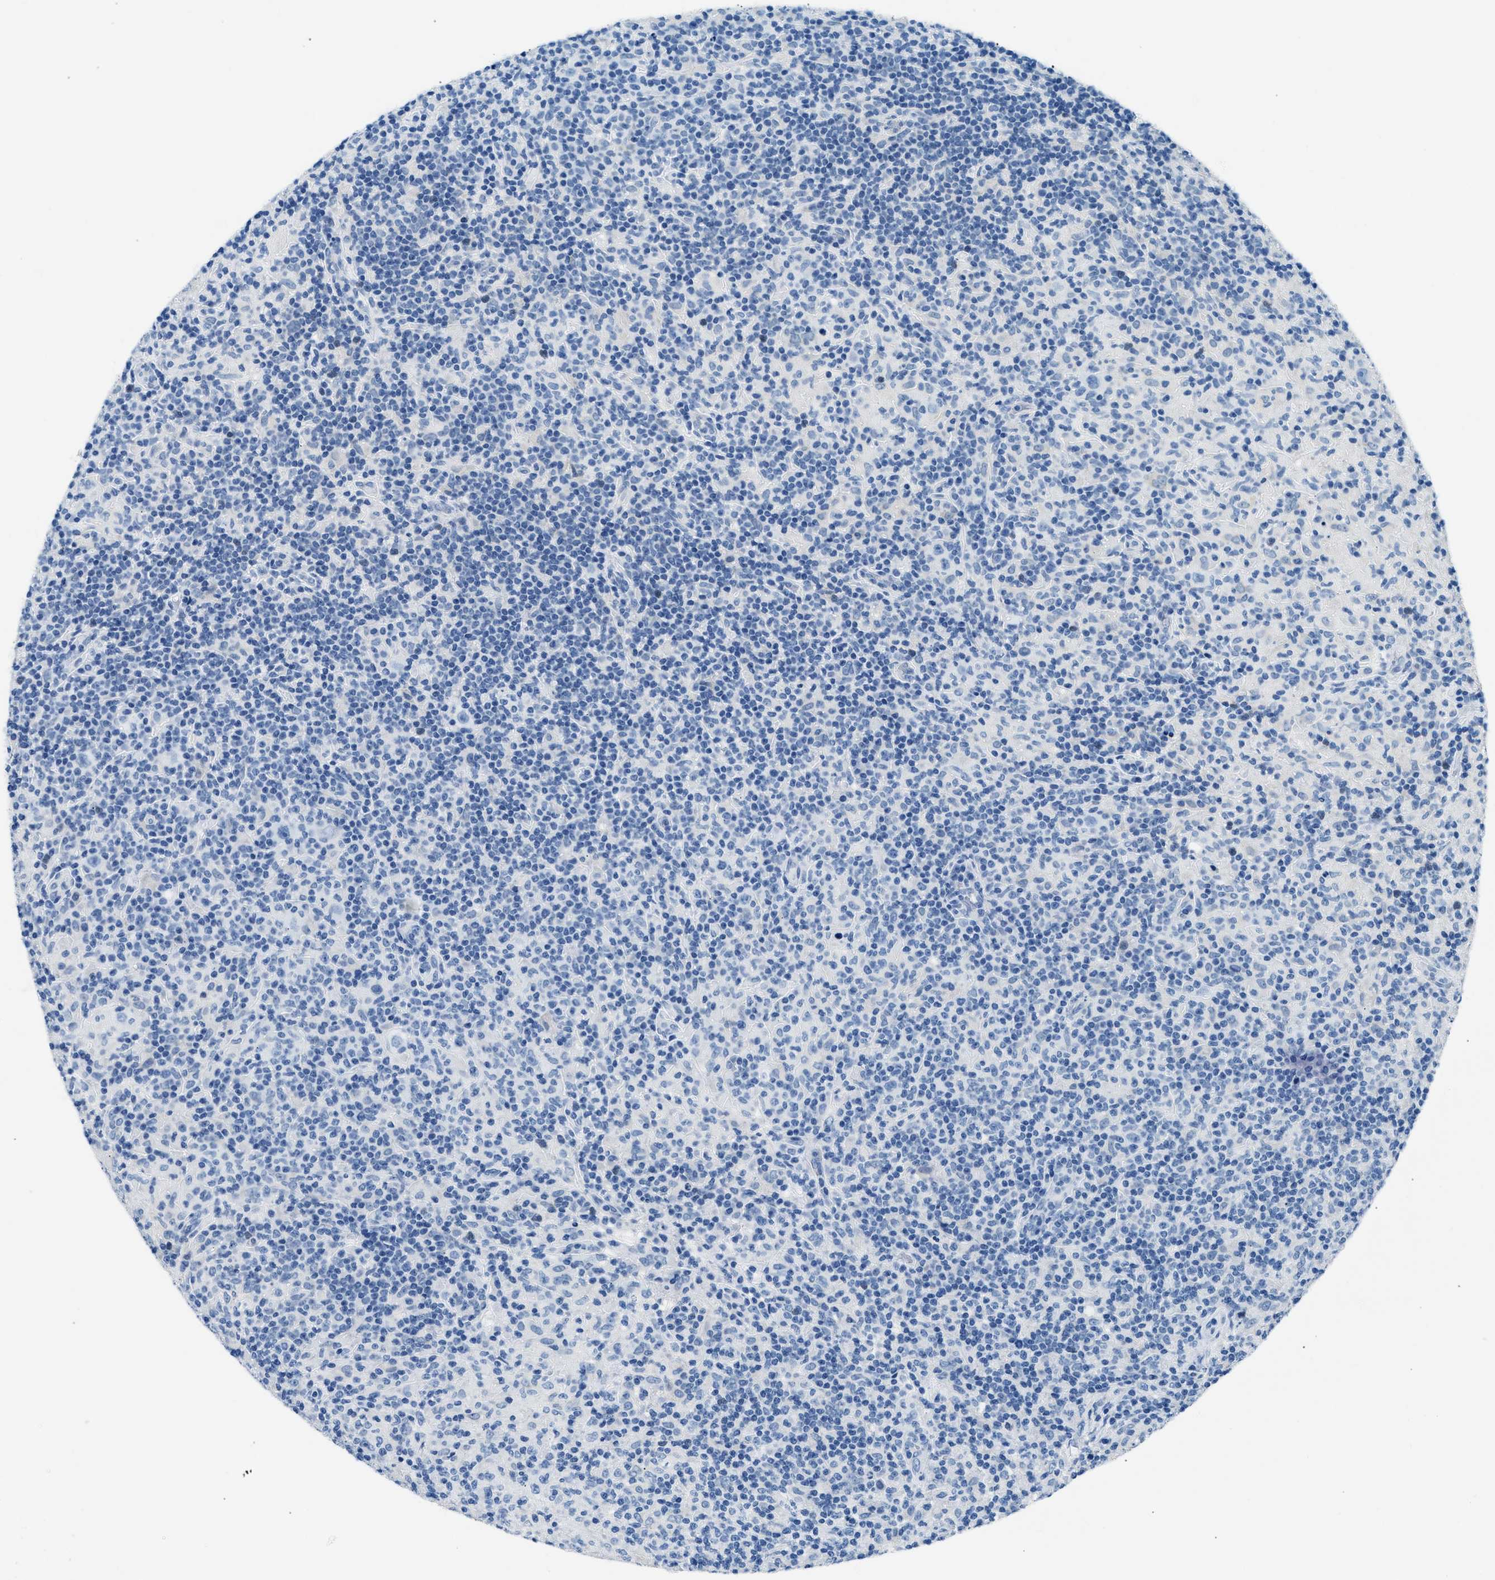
{"staining": {"intensity": "negative", "quantity": "none", "location": "none"}, "tissue": "lymphoma", "cell_type": "Tumor cells", "image_type": "cancer", "snomed": [{"axis": "morphology", "description": "Hodgkin's disease, NOS"}, {"axis": "topography", "description": "Lymph node"}], "caption": "Lymphoma stained for a protein using immunohistochemistry shows no expression tumor cells.", "gene": "CLDN18", "patient": {"sex": "male", "age": 70}}